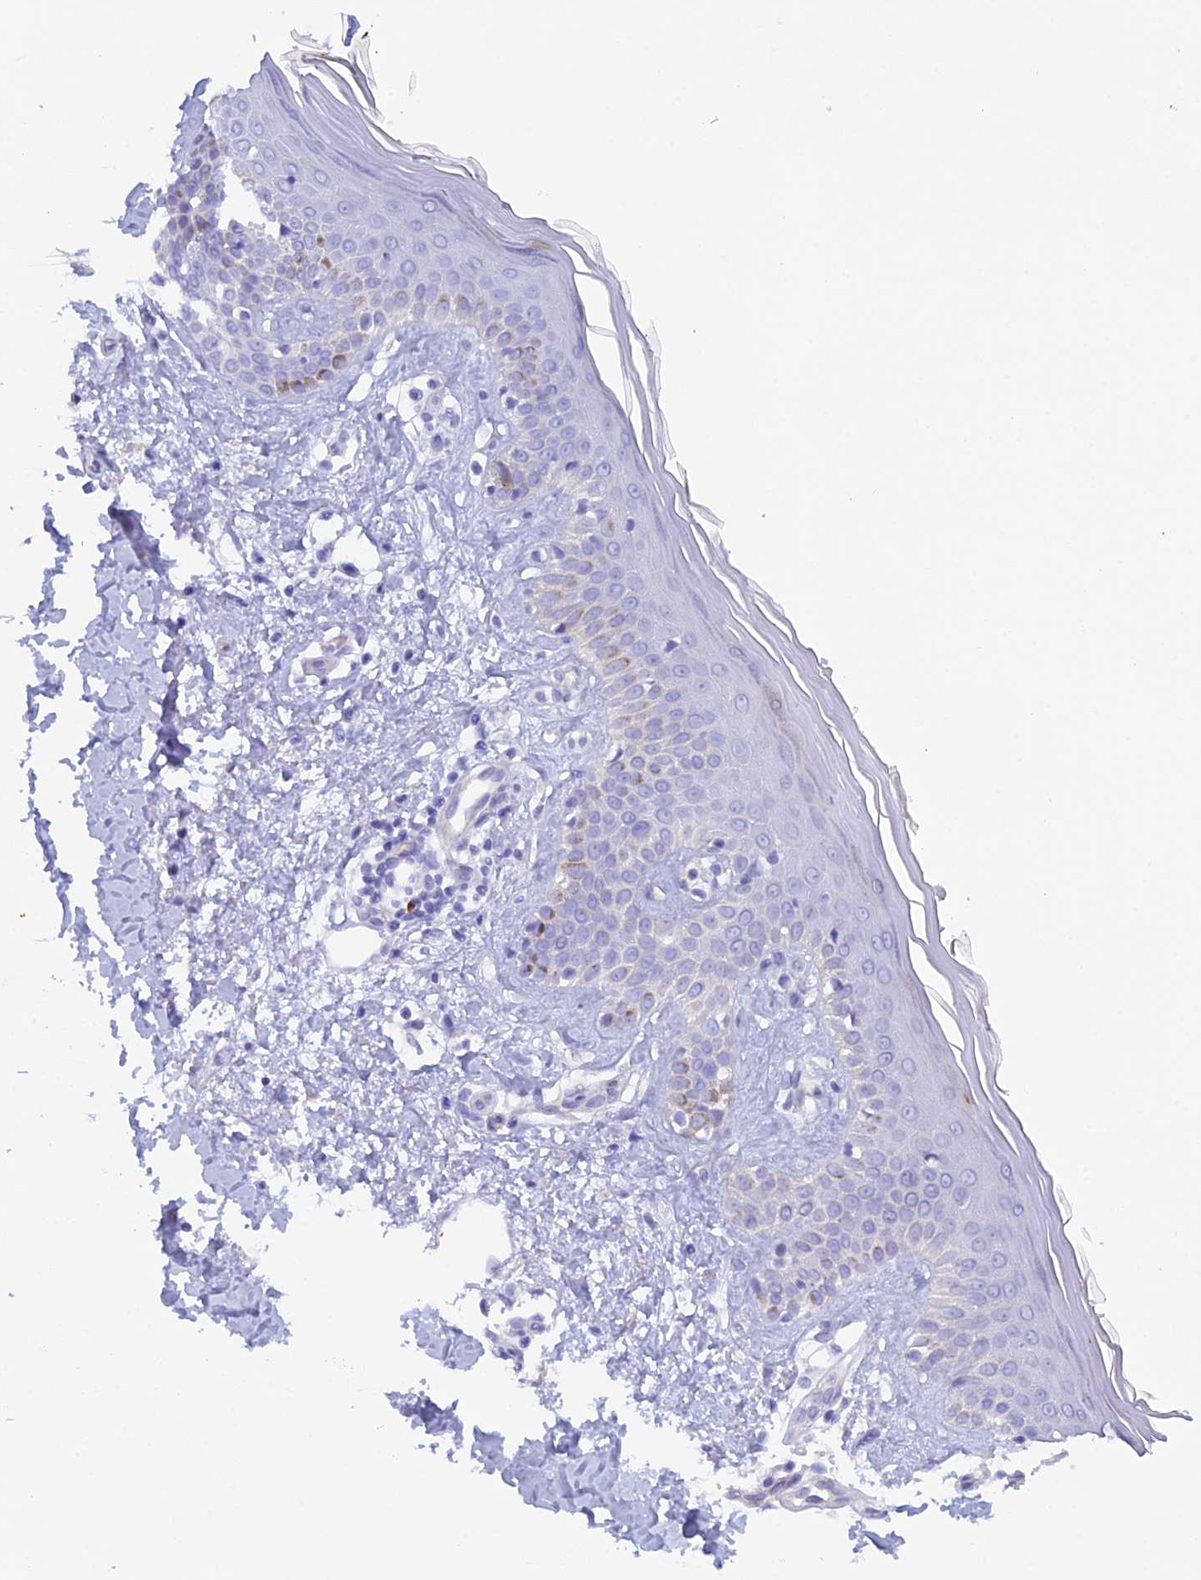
{"staining": {"intensity": "negative", "quantity": "none", "location": "none"}, "tissue": "skin", "cell_type": "Fibroblasts", "image_type": "normal", "snomed": [{"axis": "morphology", "description": "Normal tissue, NOS"}, {"axis": "topography", "description": "Skin"}], "caption": "Human skin stained for a protein using IHC reveals no staining in fibroblasts.", "gene": "FZR1", "patient": {"sex": "female", "age": 64}}